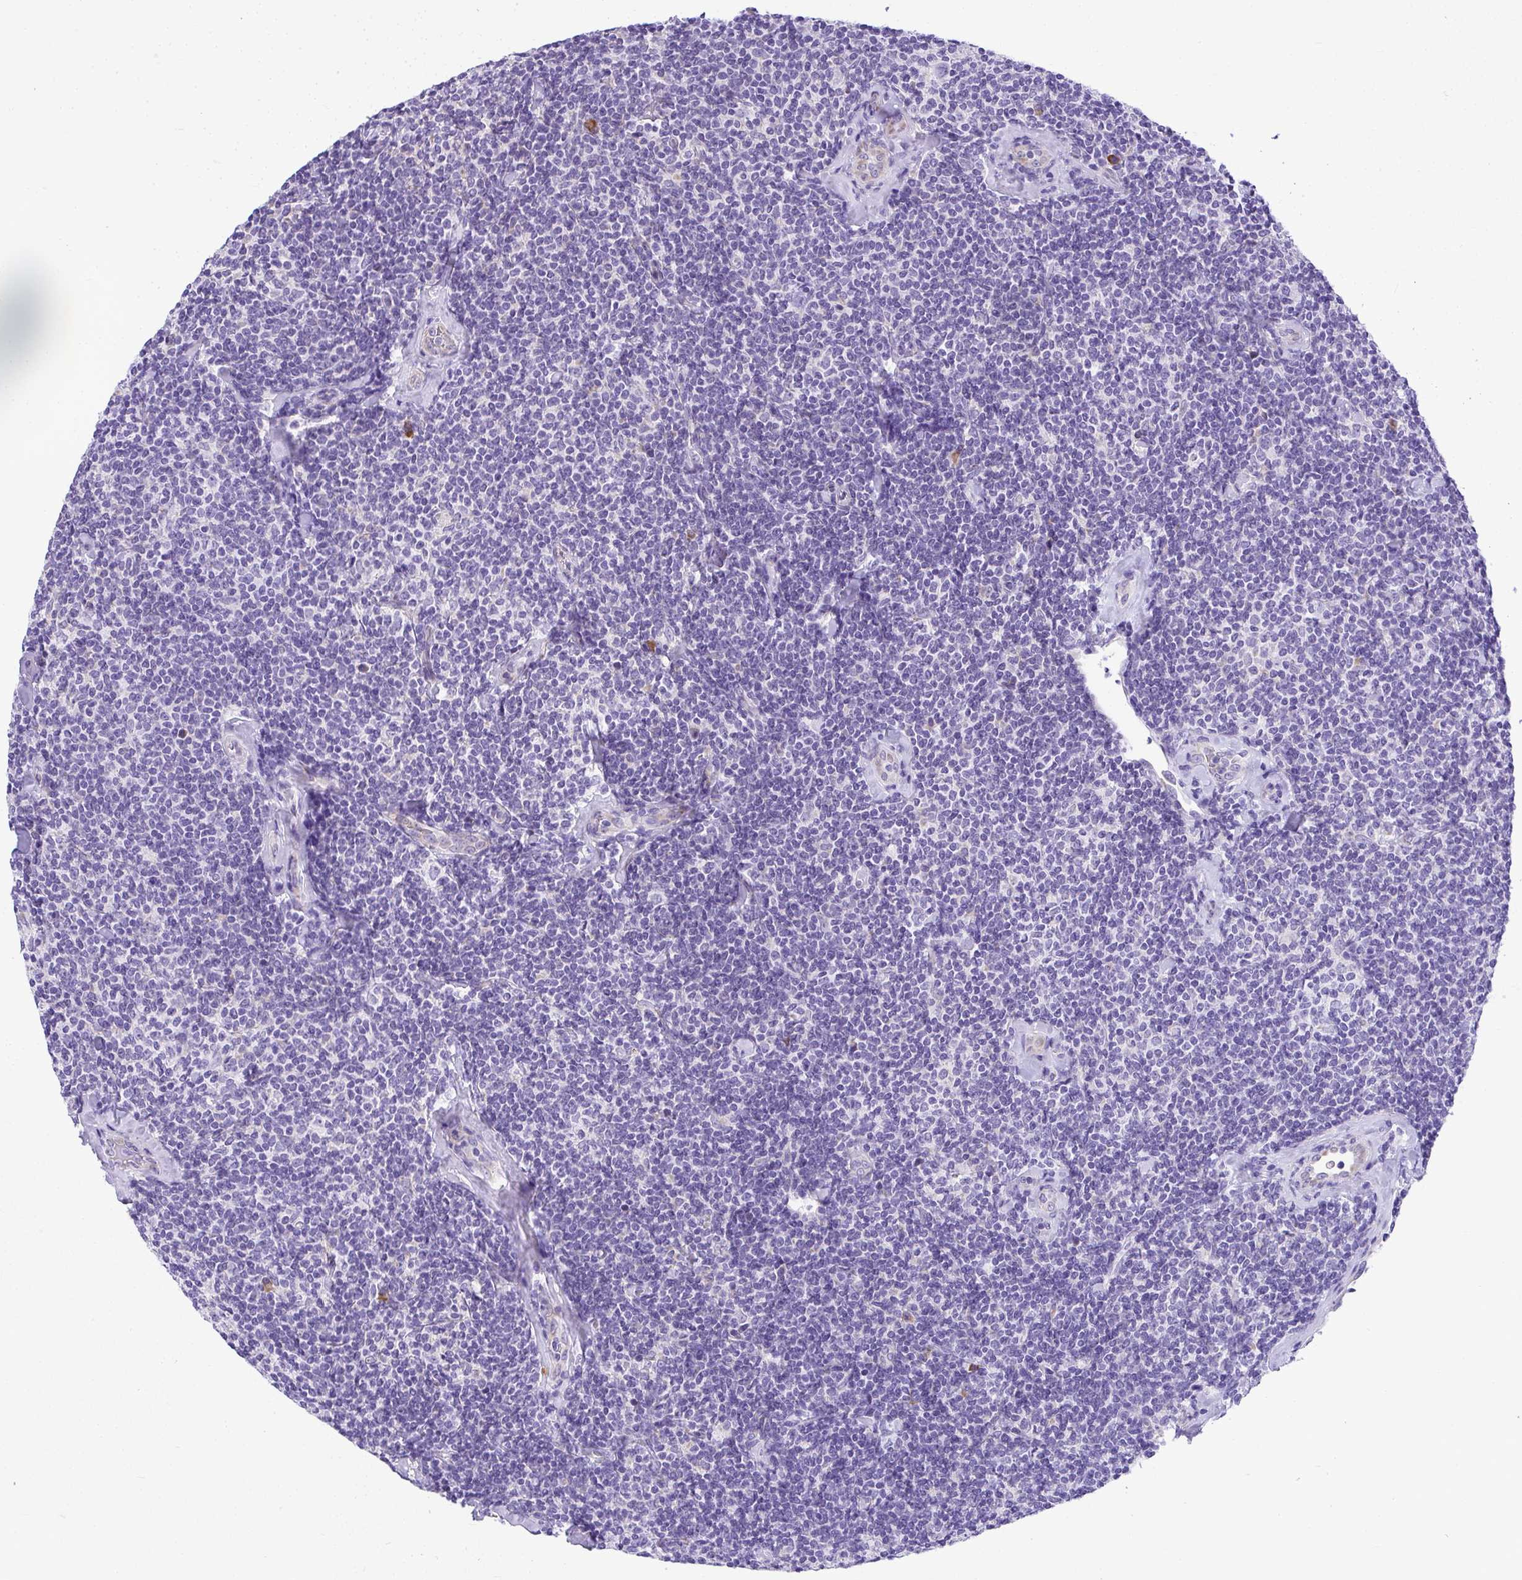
{"staining": {"intensity": "negative", "quantity": "none", "location": "none"}, "tissue": "lymphoma", "cell_type": "Tumor cells", "image_type": "cancer", "snomed": [{"axis": "morphology", "description": "Malignant lymphoma, non-Hodgkin's type, Low grade"}, {"axis": "topography", "description": "Lymph node"}], "caption": "The histopathology image displays no staining of tumor cells in lymphoma. Brightfield microscopy of IHC stained with DAB (brown) and hematoxylin (blue), captured at high magnification.", "gene": "ADRA2C", "patient": {"sex": "female", "age": 56}}